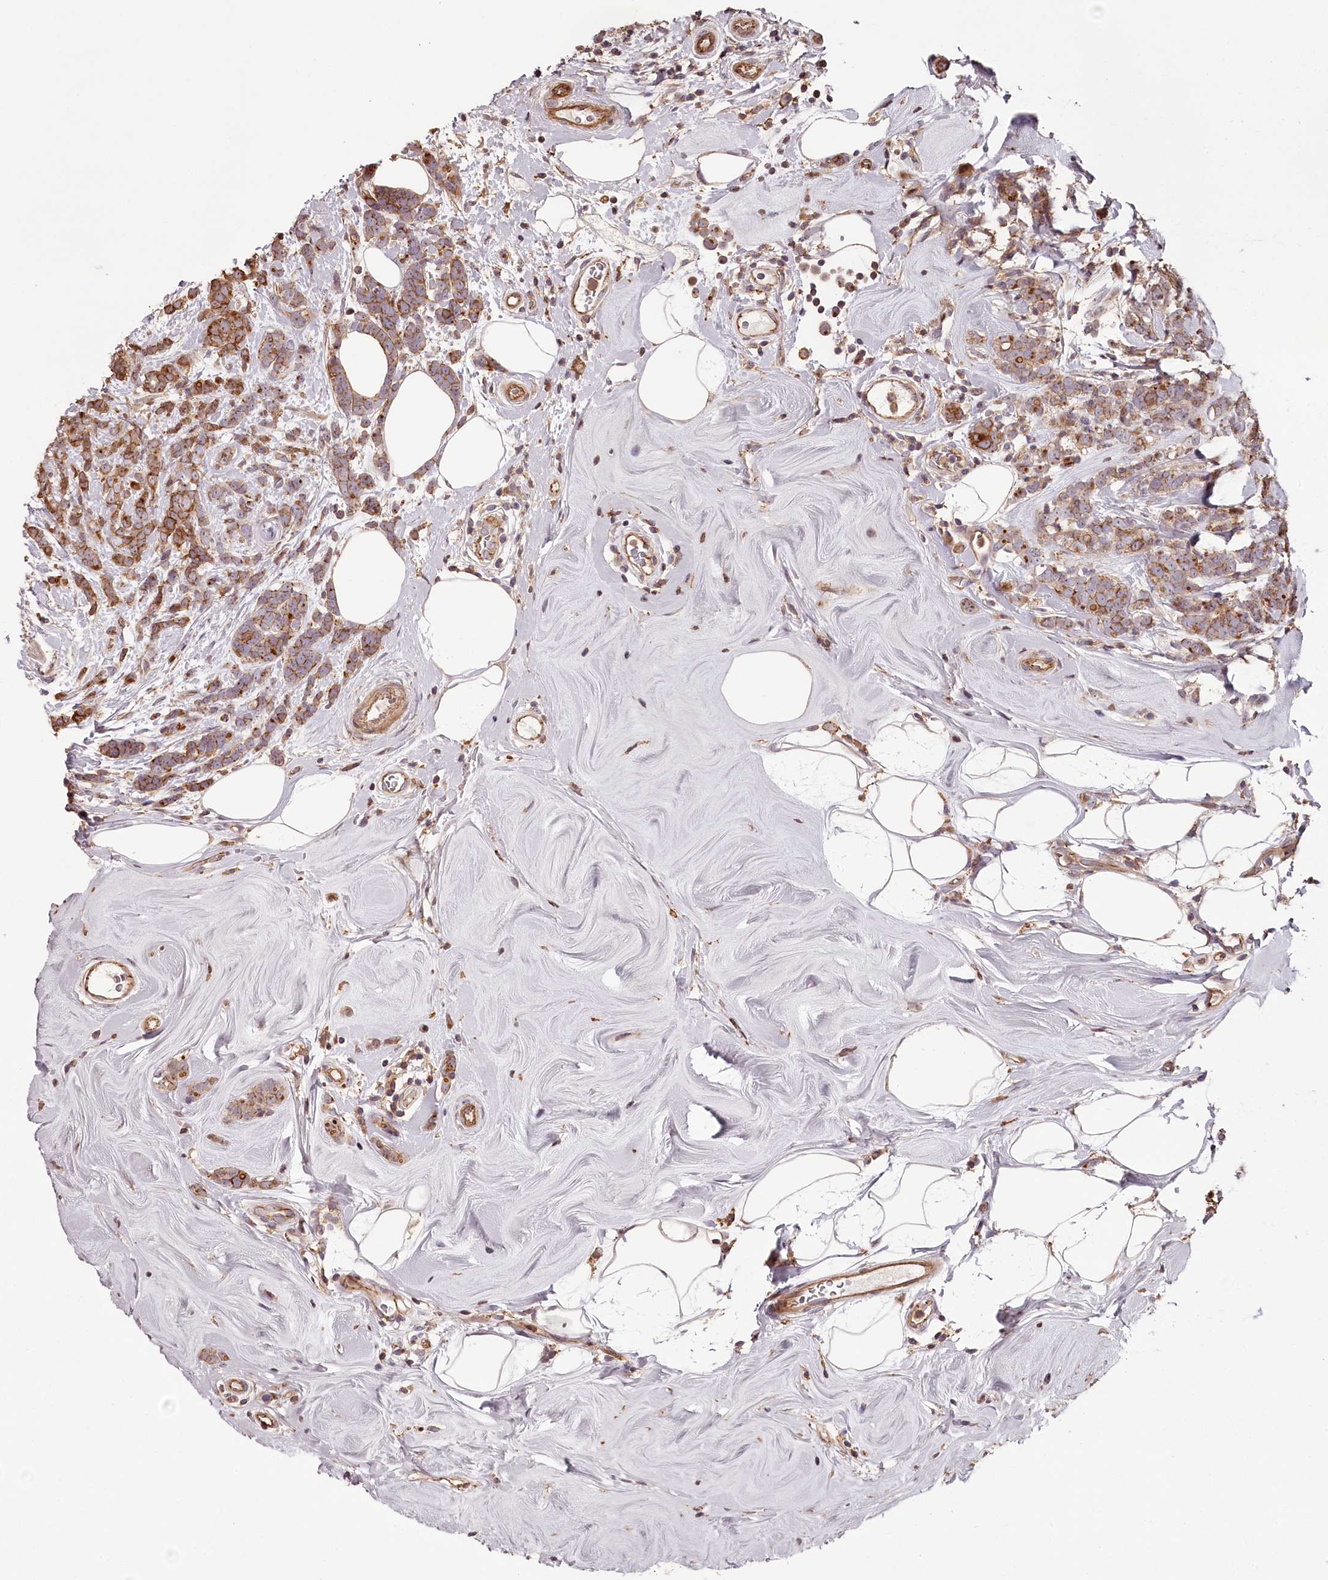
{"staining": {"intensity": "moderate", "quantity": ">75%", "location": "cytoplasmic/membranous"}, "tissue": "breast cancer", "cell_type": "Tumor cells", "image_type": "cancer", "snomed": [{"axis": "morphology", "description": "Lobular carcinoma"}, {"axis": "topography", "description": "Breast"}], "caption": "Lobular carcinoma (breast) stained for a protein (brown) shows moderate cytoplasmic/membranous positive expression in approximately >75% of tumor cells.", "gene": "KIF14", "patient": {"sex": "female", "age": 58}}